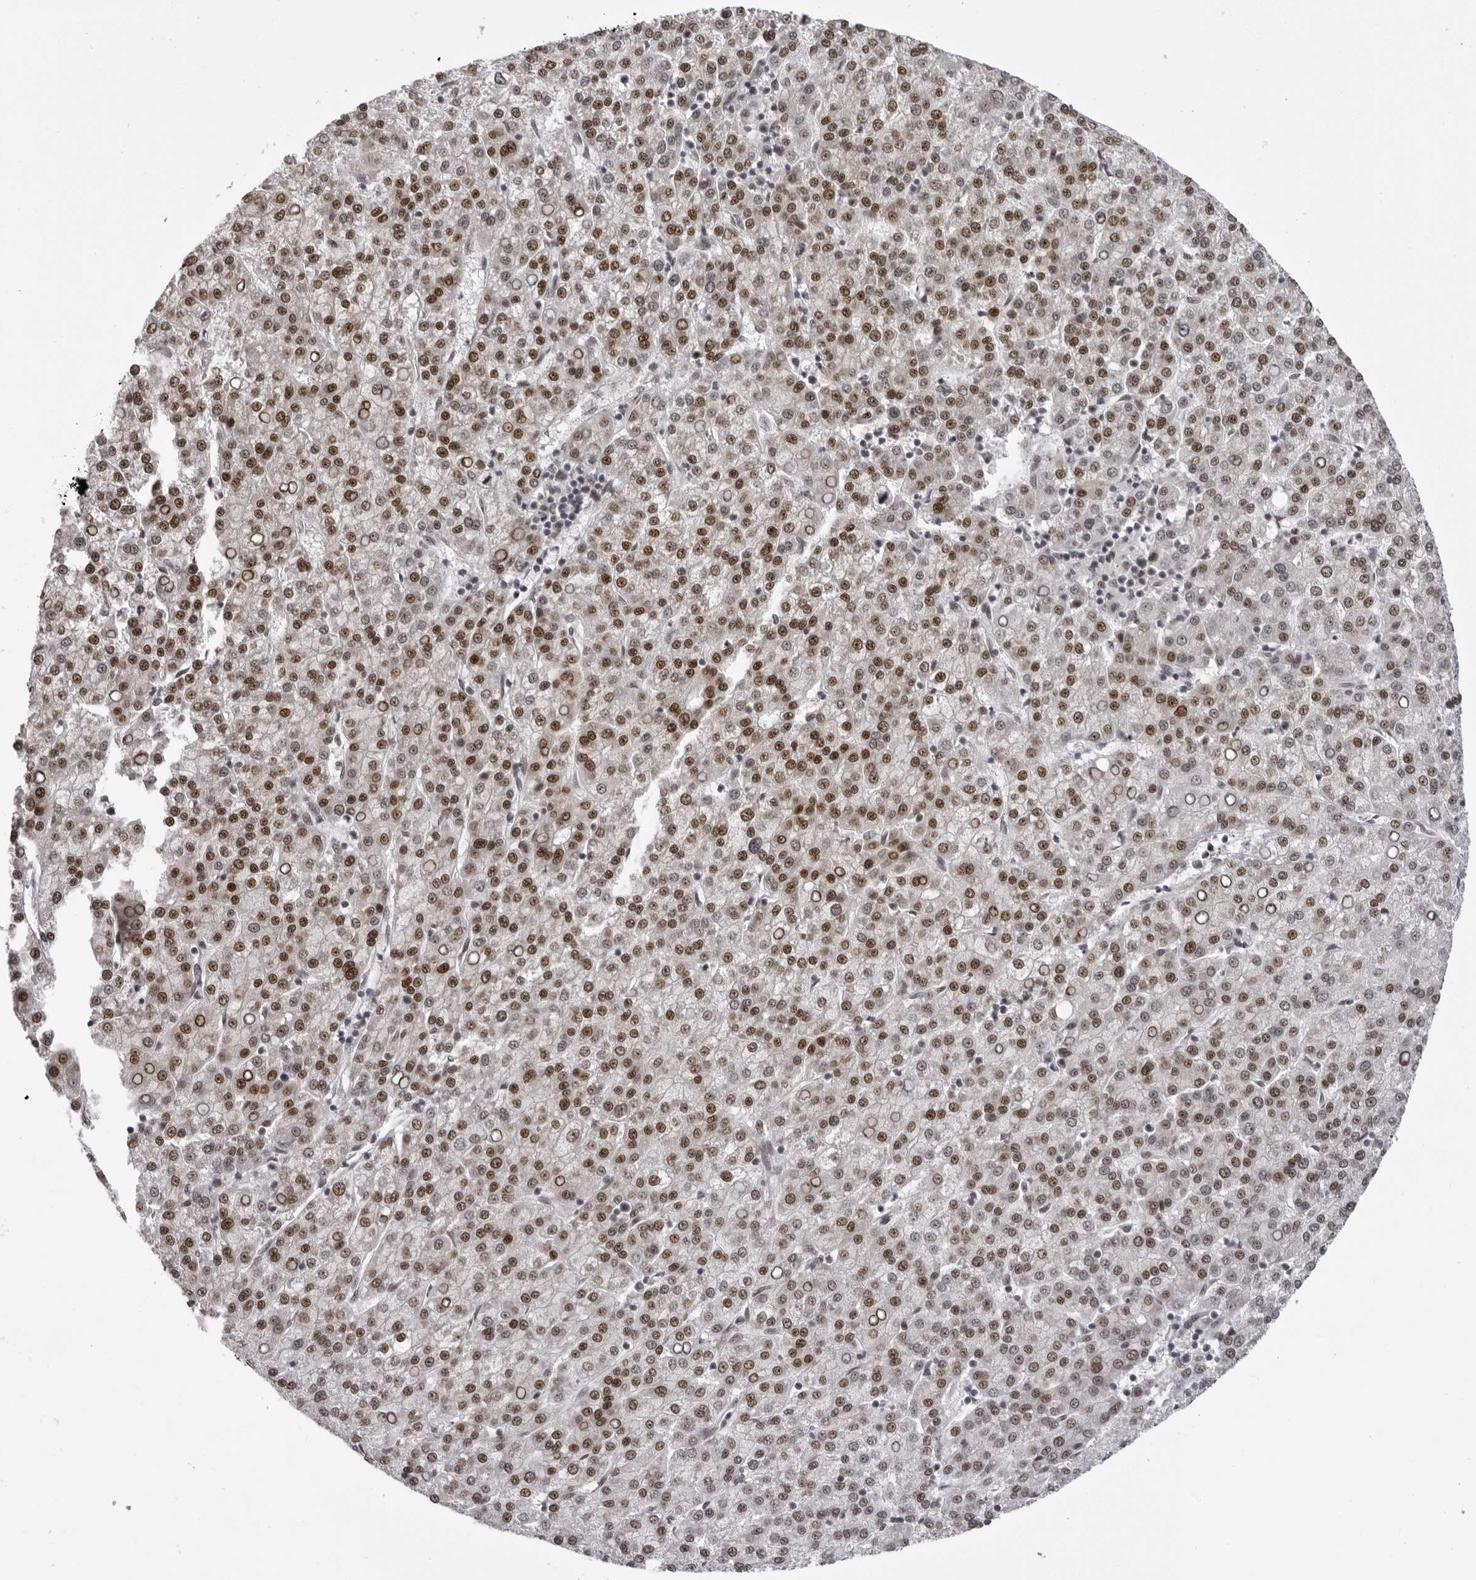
{"staining": {"intensity": "moderate", "quantity": ">75%", "location": "nuclear"}, "tissue": "liver cancer", "cell_type": "Tumor cells", "image_type": "cancer", "snomed": [{"axis": "morphology", "description": "Carcinoma, Hepatocellular, NOS"}, {"axis": "topography", "description": "Liver"}], "caption": "A medium amount of moderate nuclear positivity is seen in approximately >75% of tumor cells in liver cancer (hepatocellular carcinoma) tissue. The protein is shown in brown color, while the nuclei are stained blue.", "gene": "HEXIM2", "patient": {"sex": "female", "age": 58}}